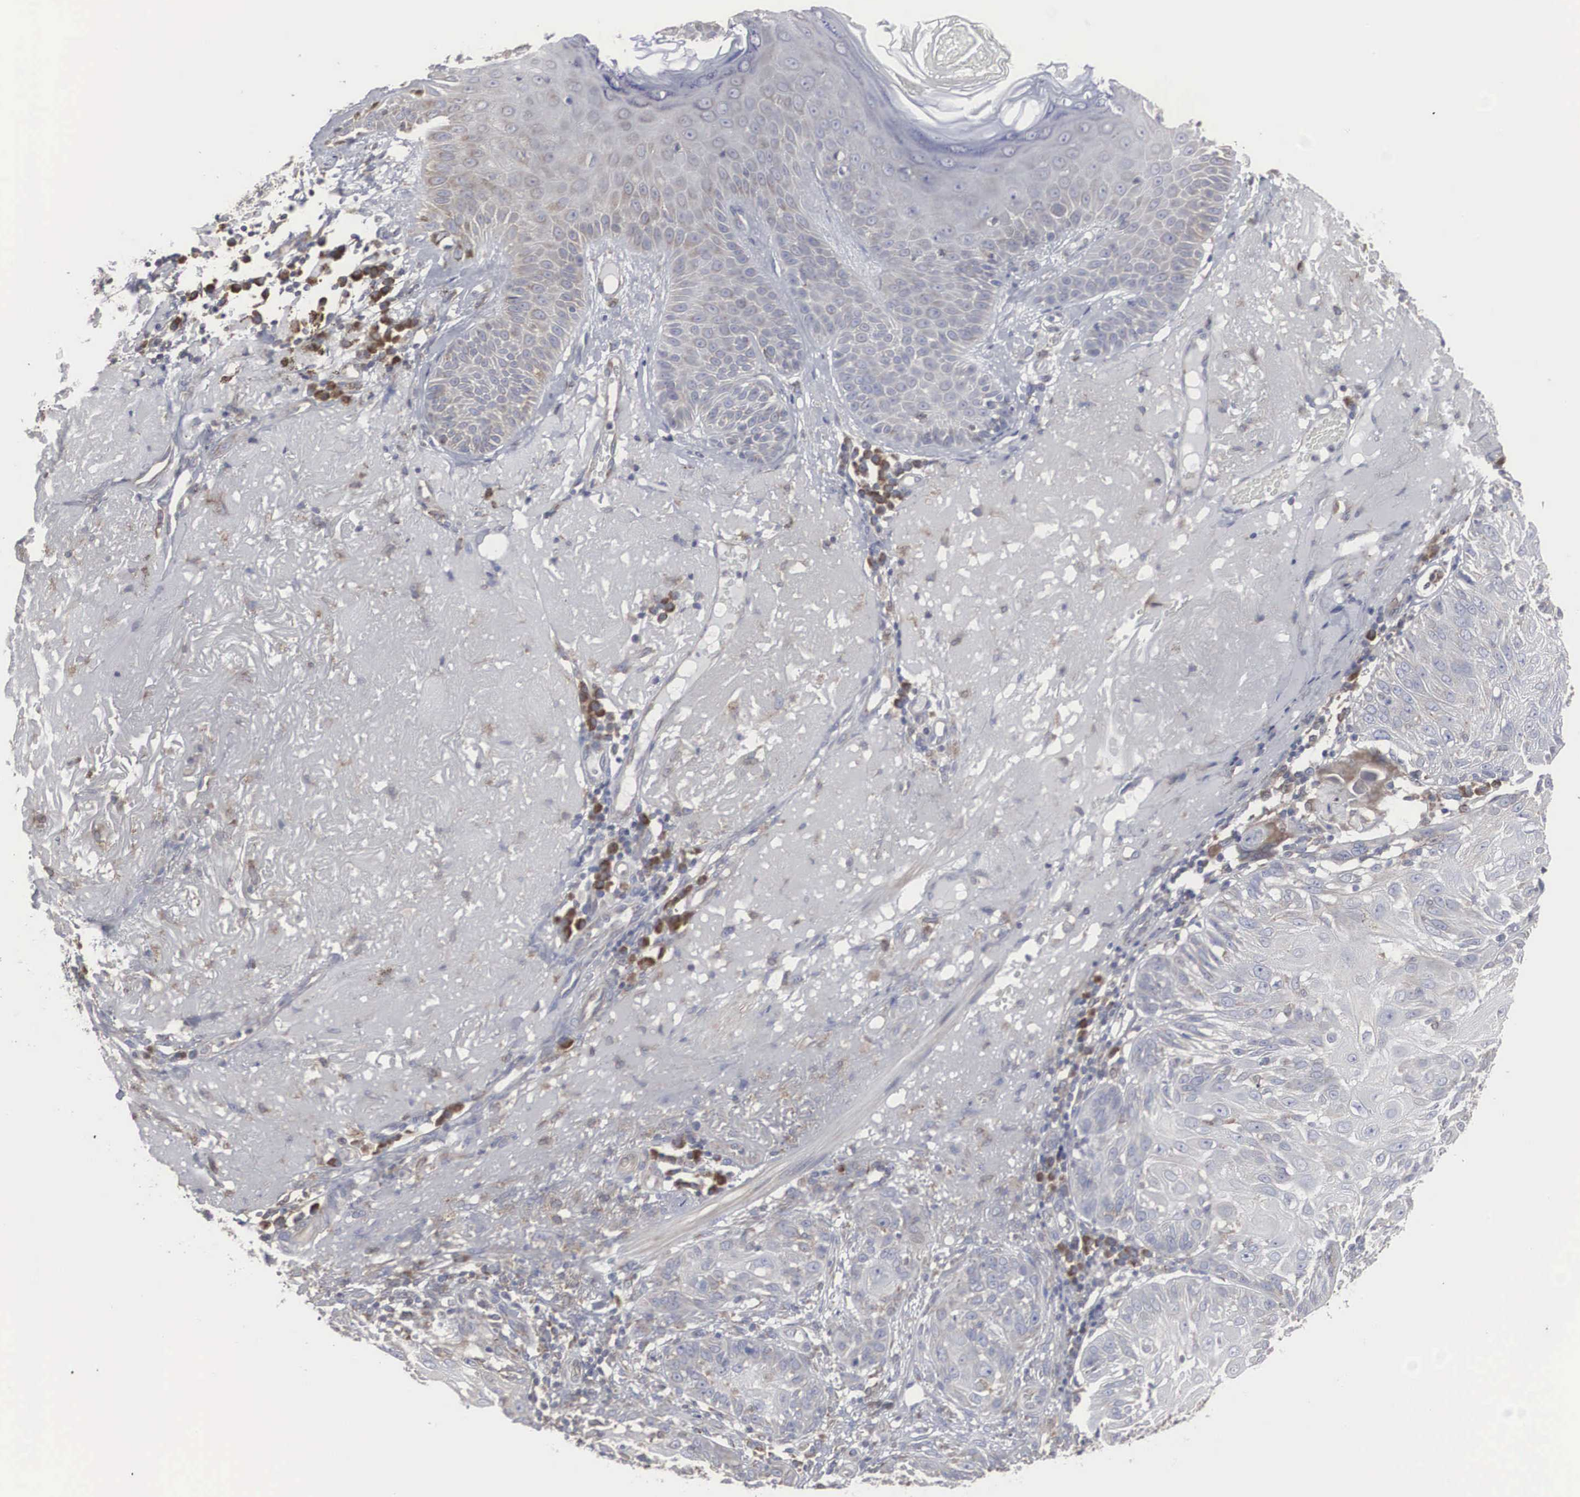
{"staining": {"intensity": "negative", "quantity": "none", "location": "none"}, "tissue": "skin cancer", "cell_type": "Tumor cells", "image_type": "cancer", "snomed": [{"axis": "morphology", "description": "Squamous cell carcinoma, NOS"}, {"axis": "topography", "description": "Skin"}], "caption": "This is an IHC image of squamous cell carcinoma (skin). There is no staining in tumor cells.", "gene": "MIA2", "patient": {"sex": "female", "age": 89}}